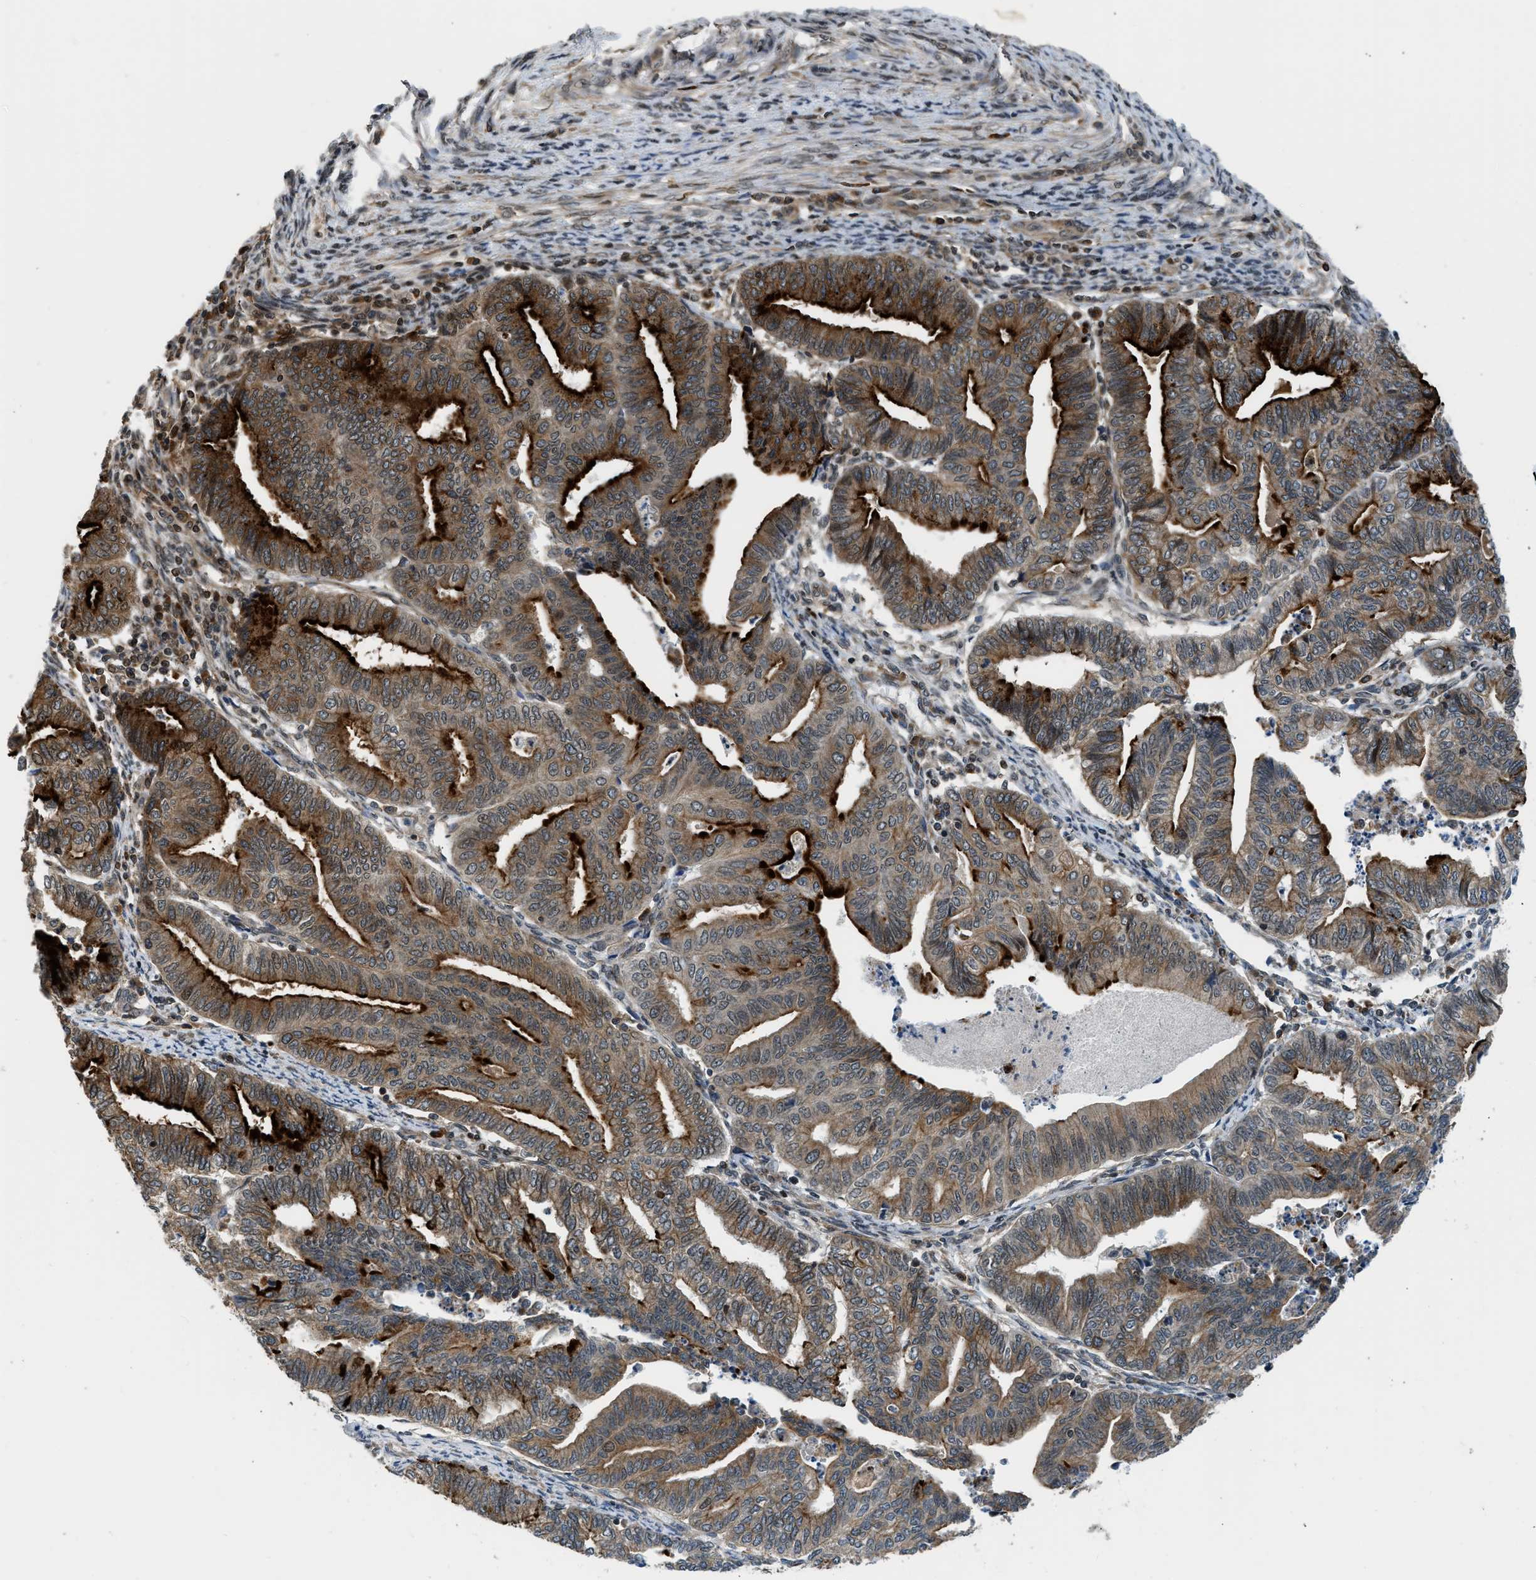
{"staining": {"intensity": "strong", "quantity": ">75%", "location": "cytoplasmic/membranous"}, "tissue": "endometrial cancer", "cell_type": "Tumor cells", "image_type": "cancer", "snomed": [{"axis": "morphology", "description": "Adenocarcinoma, NOS"}, {"axis": "topography", "description": "Endometrium"}], "caption": "About >75% of tumor cells in endometrial cancer display strong cytoplasmic/membranous protein positivity as visualized by brown immunohistochemical staining.", "gene": "RETREG3", "patient": {"sex": "female", "age": 79}}